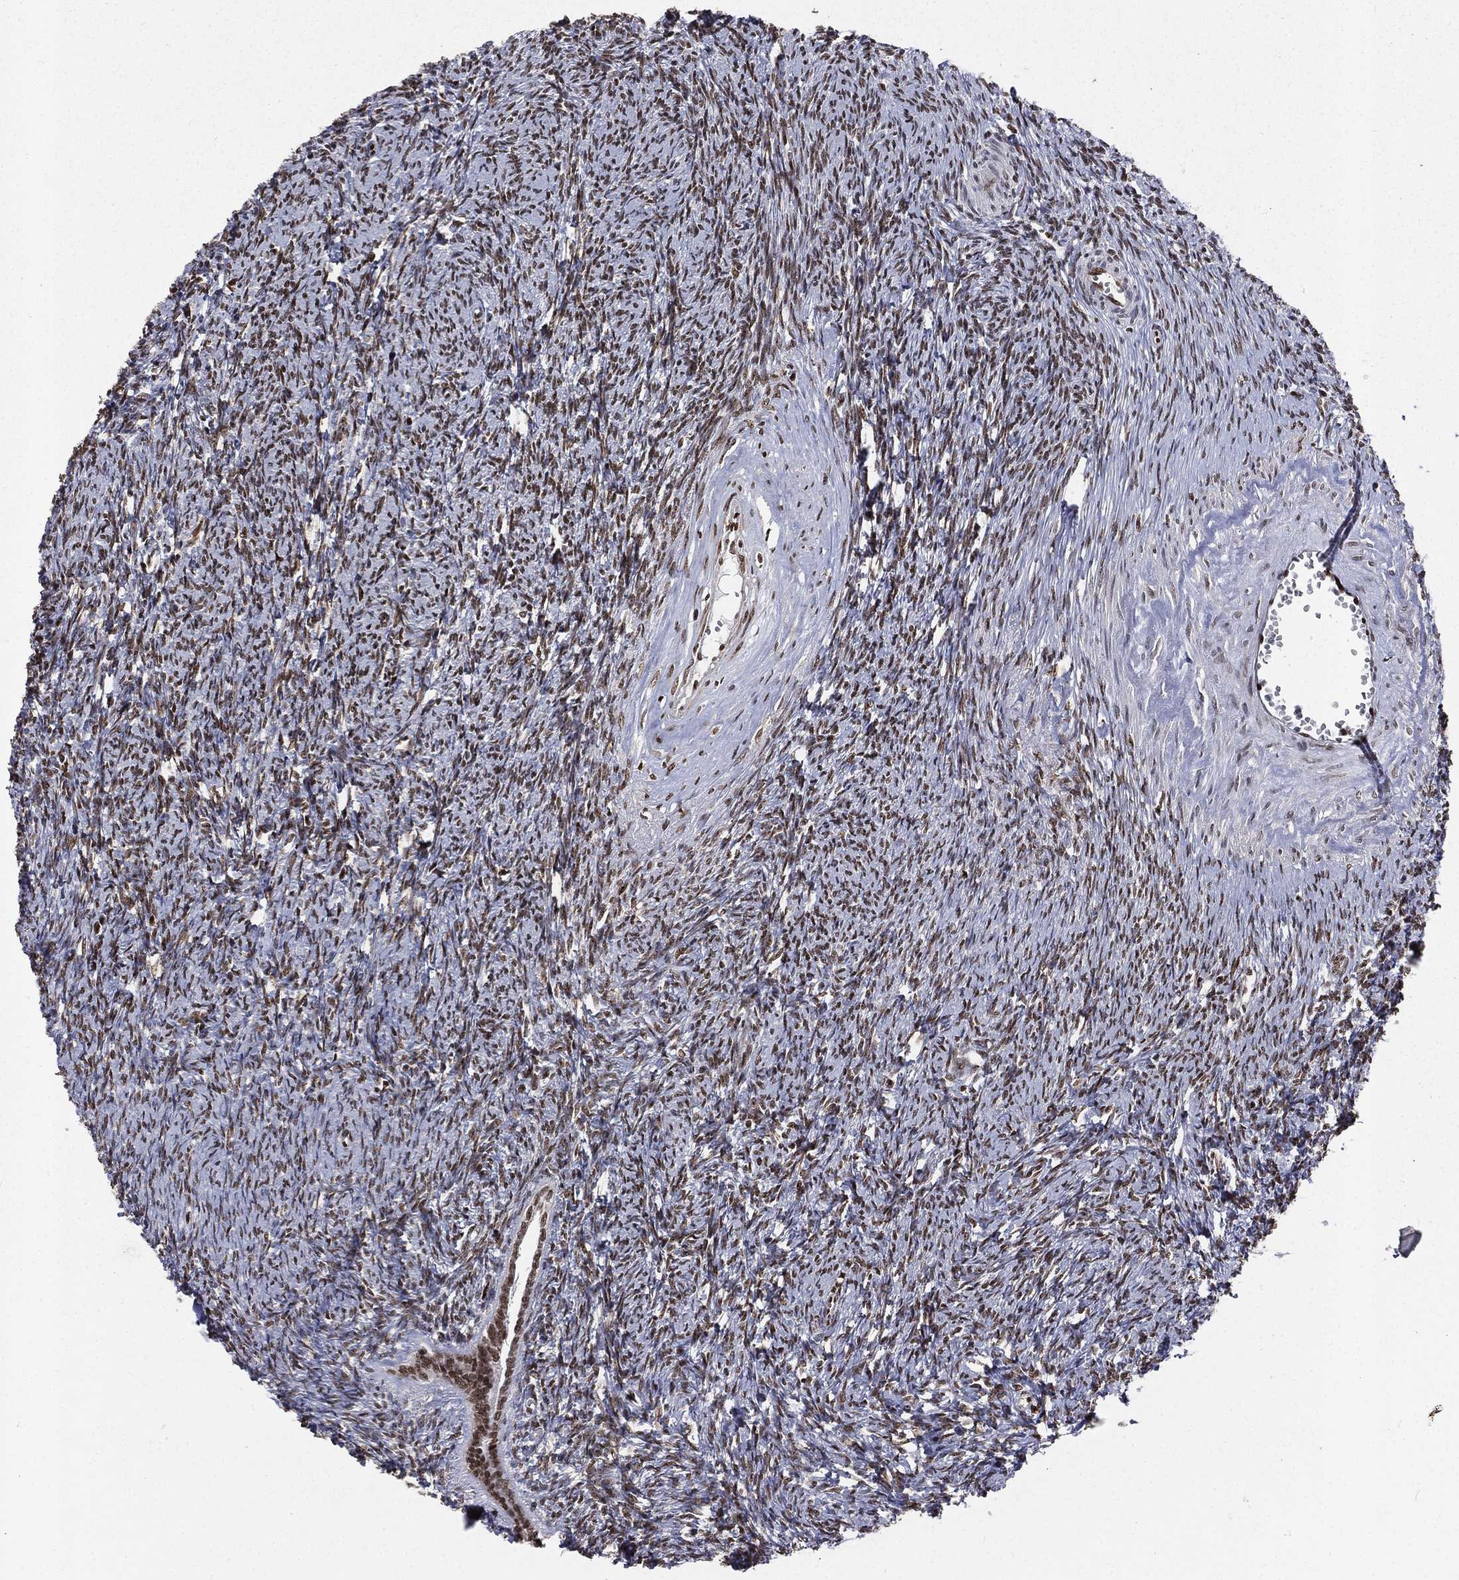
{"staining": {"intensity": "strong", "quantity": ">75%", "location": "nuclear"}, "tissue": "ovary", "cell_type": "Ovarian stroma cells", "image_type": "normal", "snomed": [{"axis": "morphology", "description": "Normal tissue, NOS"}, {"axis": "topography", "description": "Fallopian tube"}, {"axis": "topography", "description": "Ovary"}], "caption": "Brown immunohistochemical staining in benign human ovary reveals strong nuclear expression in approximately >75% of ovarian stroma cells.", "gene": "POLB", "patient": {"sex": "female", "age": 33}}